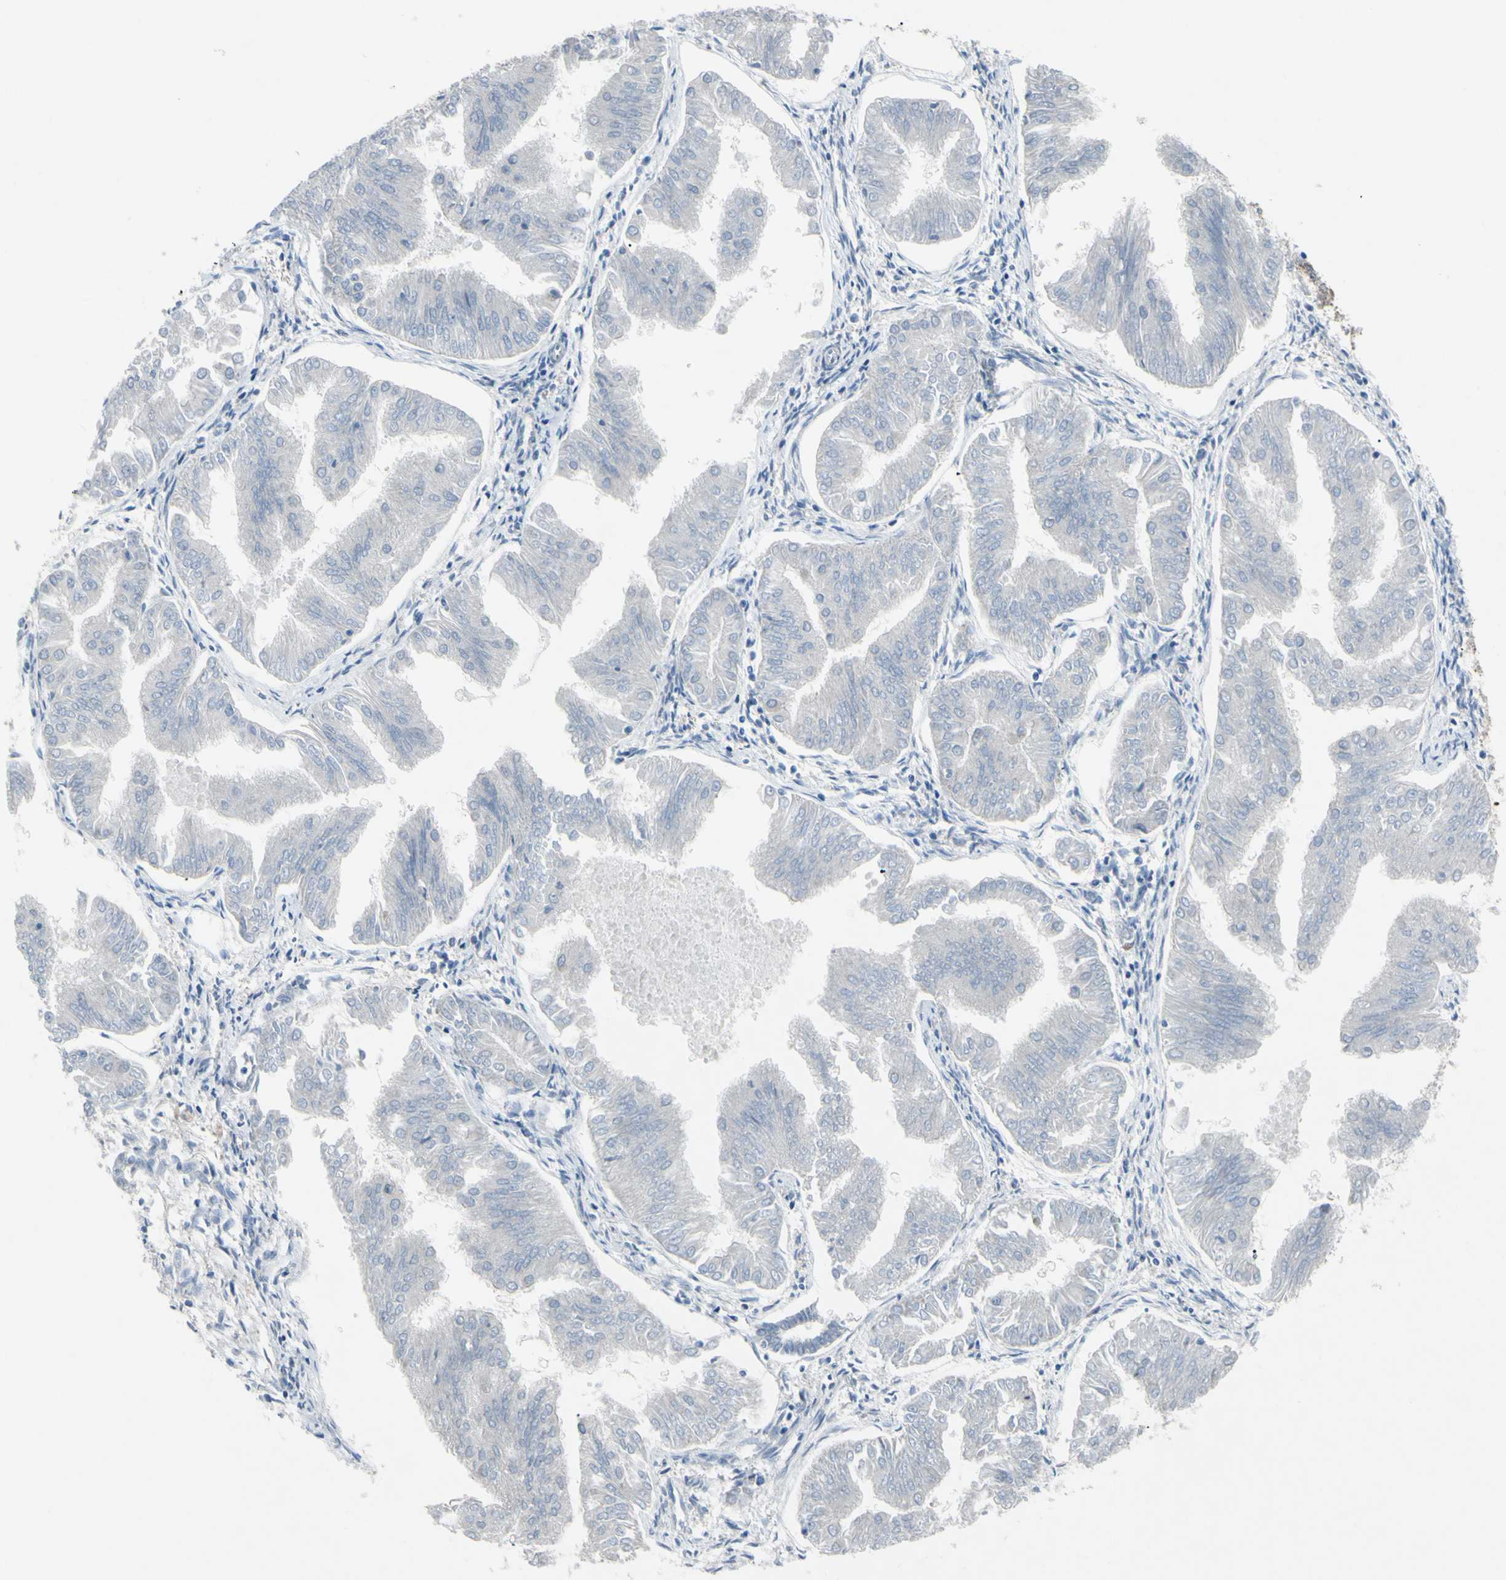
{"staining": {"intensity": "negative", "quantity": "none", "location": "none"}, "tissue": "endometrial cancer", "cell_type": "Tumor cells", "image_type": "cancer", "snomed": [{"axis": "morphology", "description": "Adenocarcinoma, NOS"}, {"axis": "topography", "description": "Endometrium"}], "caption": "Immunohistochemical staining of endometrial cancer (adenocarcinoma) shows no significant expression in tumor cells.", "gene": "GRAMD2B", "patient": {"sex": "female", "age": 53}}